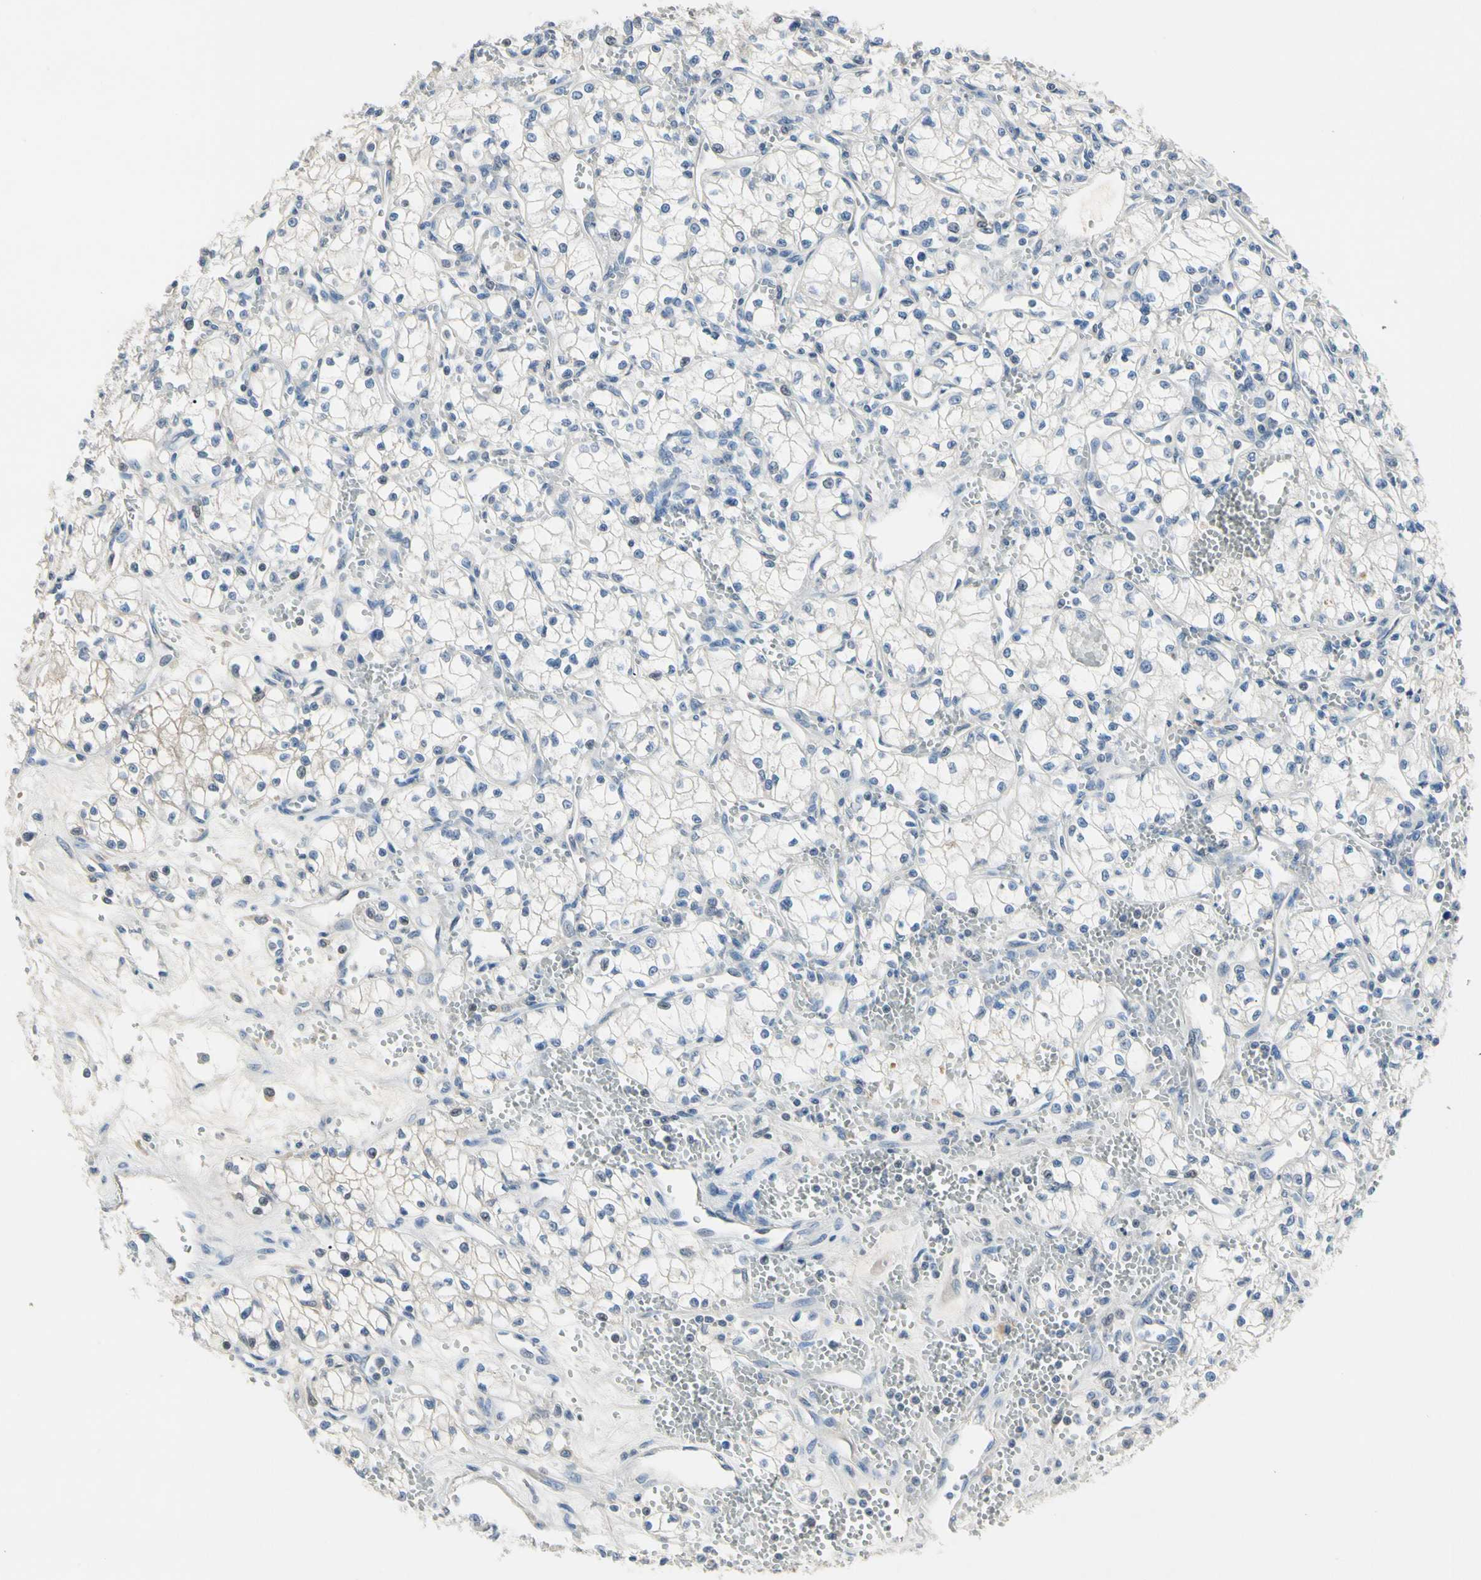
{"staining": {"intensity": "negative", "quantity": "none", "location": "none"}, "tissue": "renal cancer", "cell_type": "Tumor cells", "image_type": "cancer", "snomed": [{"axis": "morphology", "description": "Normal tissue, NOS"}, {"axis": "morphology", "description": "Adenocarcinoma, NOS"}, {"axis": "topography", "description": "Kidney"}], "caption": "High magnification brightfield microscopy of renal cancer stained with DAB (brown) and counterstained with hematoxylin (blue): tumor cells show no significant expression.", "gene": "ECRG4", "patient": {"sex": "male", "age": 59}}